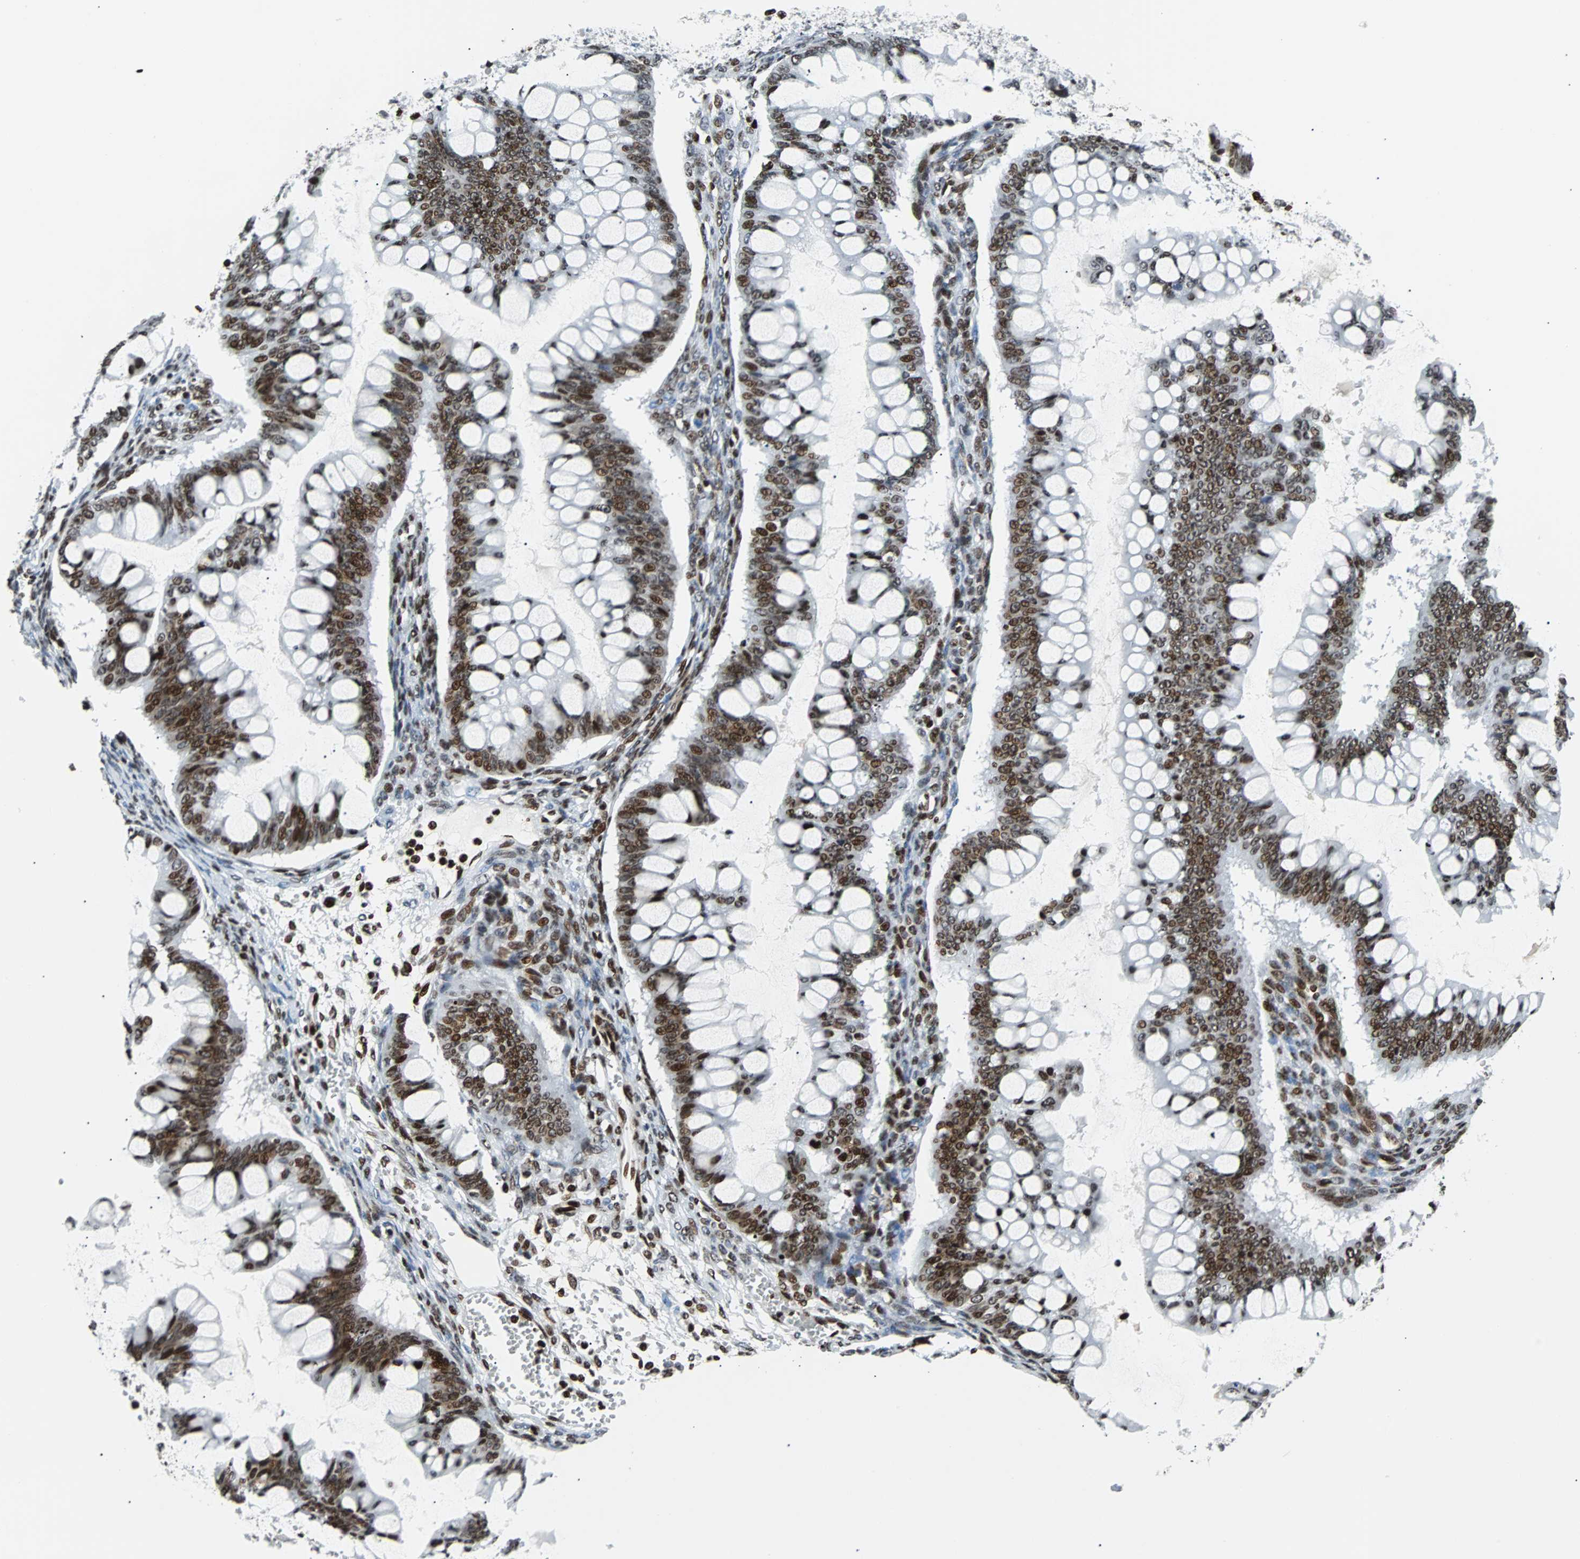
{"staining": {"intensity": "moderate", "quantity": ">75%", "location": "nuclear"}, "tissue": "ovarian cancer", "cell_type": "Tumor cells", "image_type": "cancer", "snomed": [{"axis": "morphology", "description": "Cystadenocarcinoma, mucinous, NOS"}, {"axis": "topography", "description": "Ovary"}], "caption": "Ovarian cancer stained with a brown dye demonstrates moderate nuclear positive positivity in approximately >75% of tumor cells.", "gene": "ZNF131", "patient": {"sex": "female", "age": 73}}